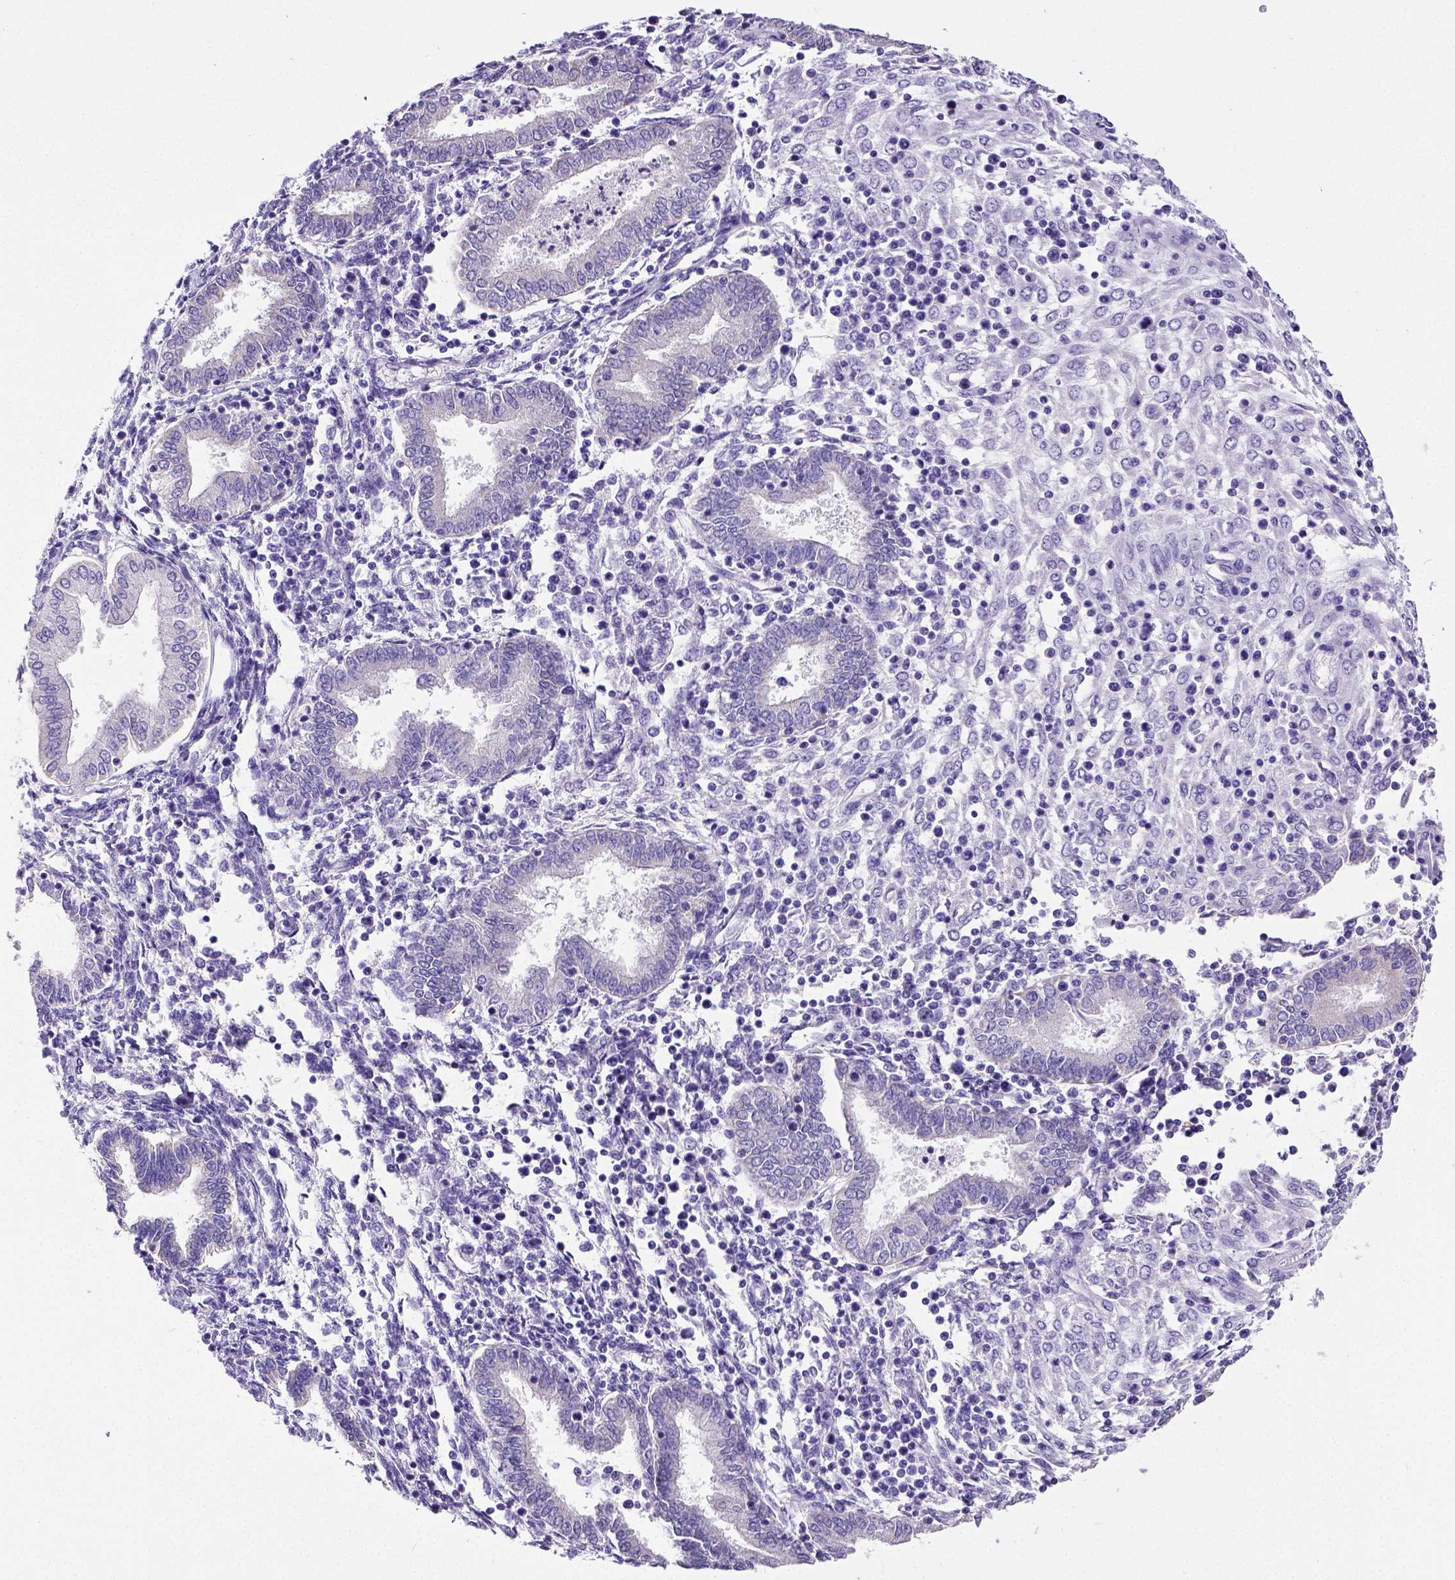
{"staining": {"intensity": "negative", "quantity": "none", "location": "none"}, "tissue": "endometrium", "cell_type": "Cells in endometrial stroma", "image_type": "normal", "snomed": [{"axis": "morphology", "description": "Normal tissue, NOS"}, {"axis": "topography", "description": "Endometrium"}], "caption": "Immunohistochemistry photomicrograph of benign endometrium: human endometrium stained with DAB (3,3'-diaminobenzidine) shows no significant protein positivity in cells in endometrial stroma.", "gene": "SATB2", "patient": {"sex": "female", "age": 42}}